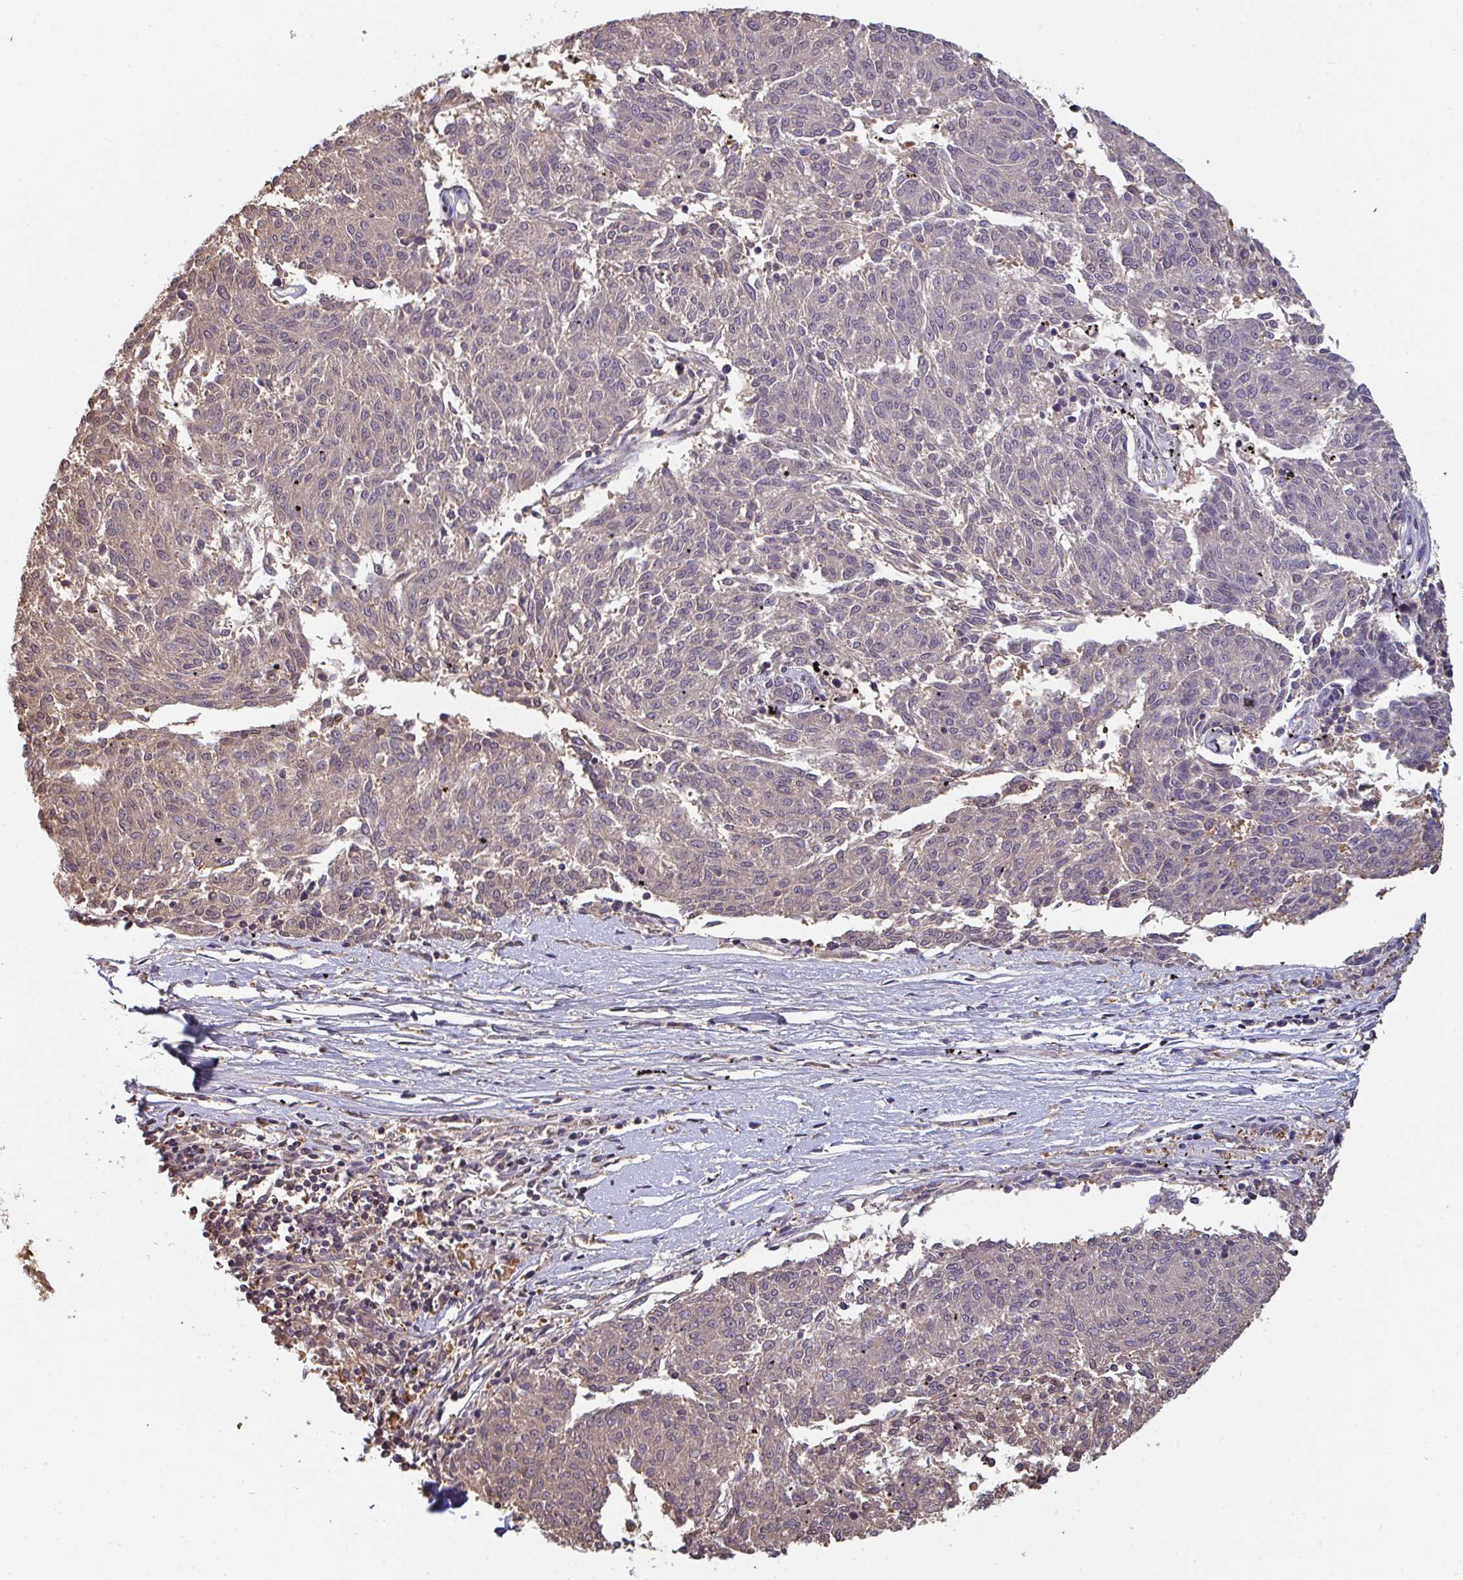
{"staining": {"intensity": "weak", "quantity": "25%-75%", "location": "cytoplasmic/membranous"}, "tissue": "melanoma", "cell_type": "Tumor cells", "image_type": "cancer", "snomed": [{"axis": "morphology", "description": "Malignant melanoma, NOS"}, {"axis": "topography", "description": "Skin"}], "caption": "IHC photomicrograph of neoplastic tissue: malignant melanoma stained using immunohistochemistry (IHC) demonstrates low levels of weak protein expression localized specifically in the cytoplasmic/membranous of tumor cells, appearing as a cytoplasmic/membranous brown color.", "gene": "TTC9C", "patient": {"sex": "female", "age": 72}}